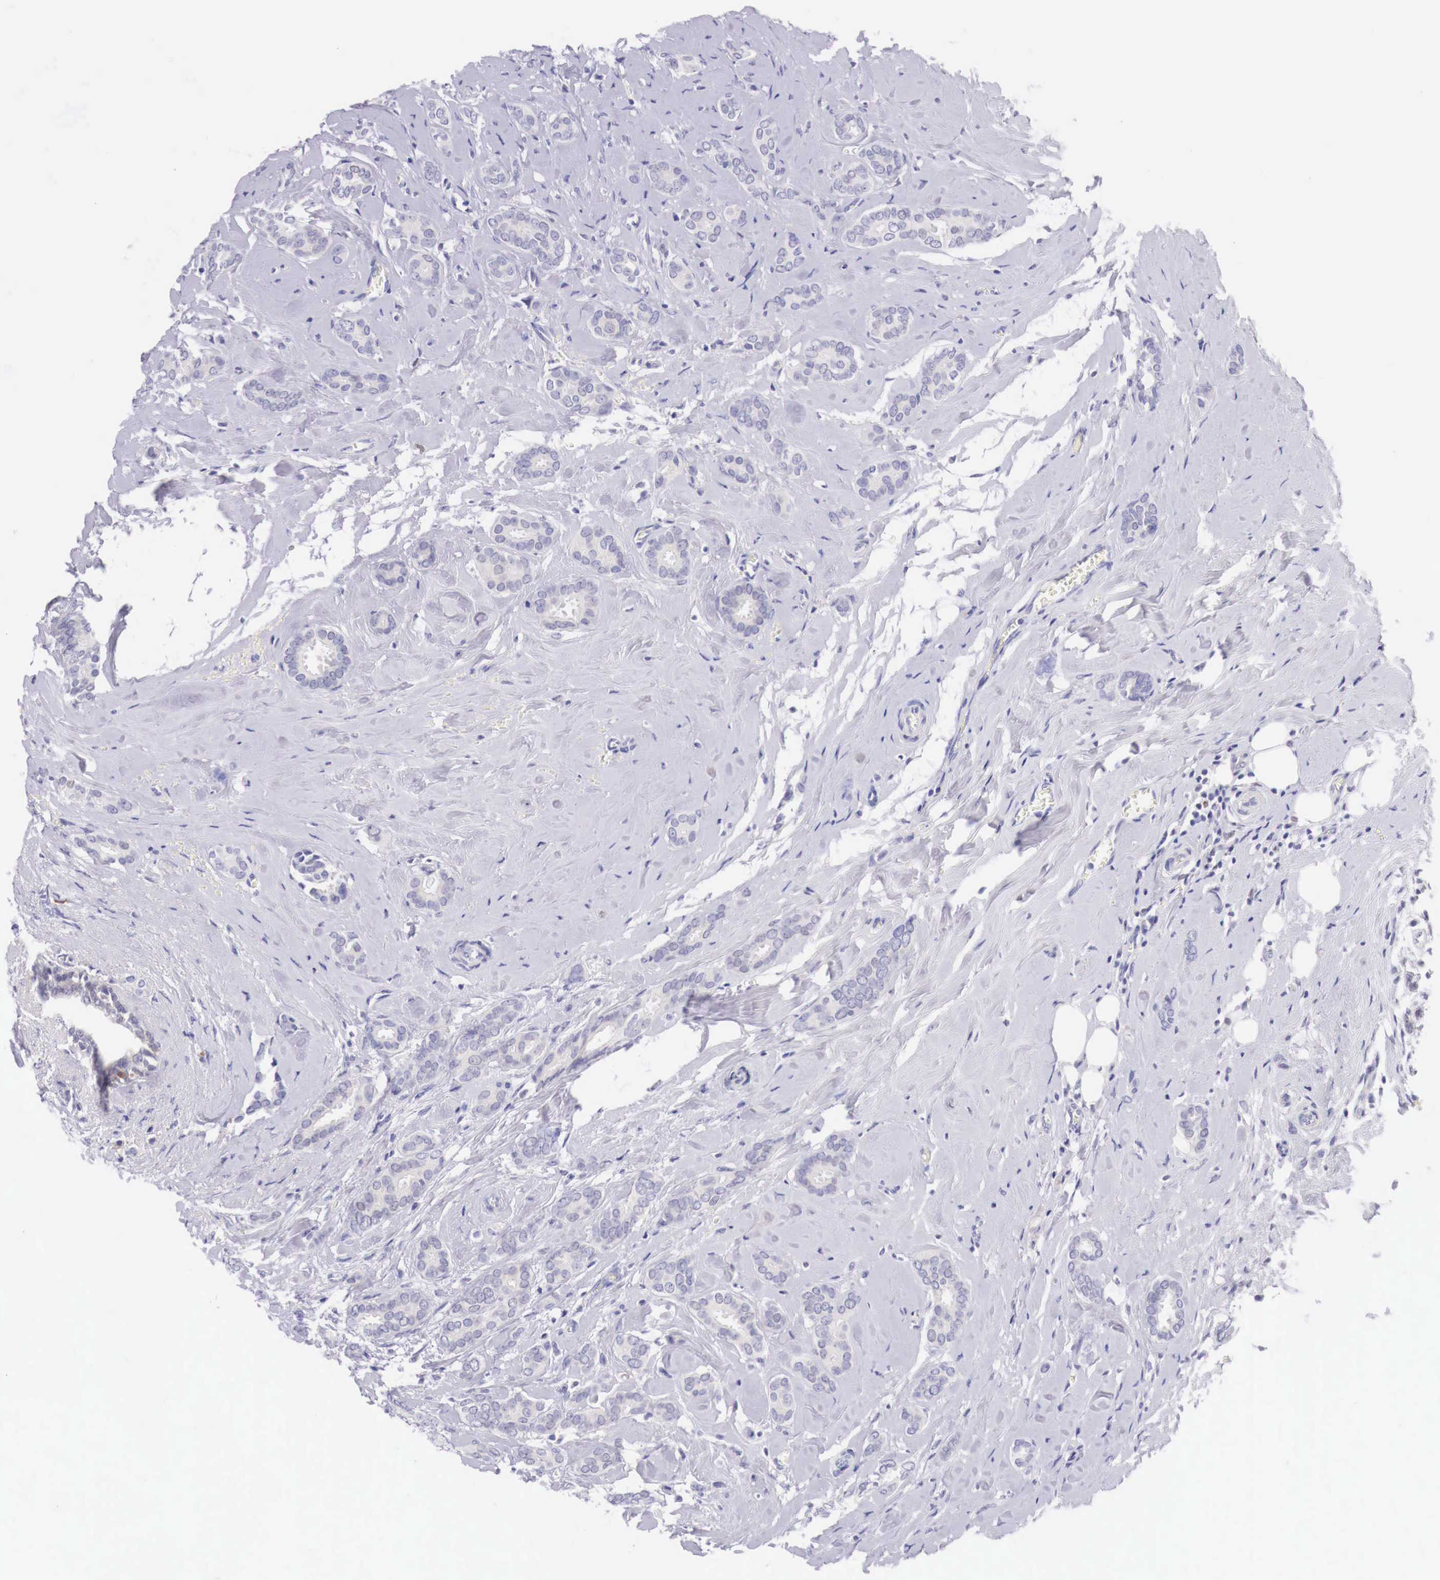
{"staining": {"intensity": "negative", "quantity": "none", "location": "none"}, "tissue": "breast cancer", "cell_type": "Tumor cells", "image_type": "cancer", "snomed": [{"axis": "morphology", "description": "Duct carcinoma"}, {"axis": "topography", "description": "Breast"}], "caption": "This is a micrograph of IHC staining of breast cancer (infiltrating ductal carcinoma), which shows no staining in tumor cells. (Brightfield microscopy of DAB (3,3'-diaminobenzidine) IHC at high magnification).", "gene": "BCL6", "patient": {"sex": "female", "age": 50}}